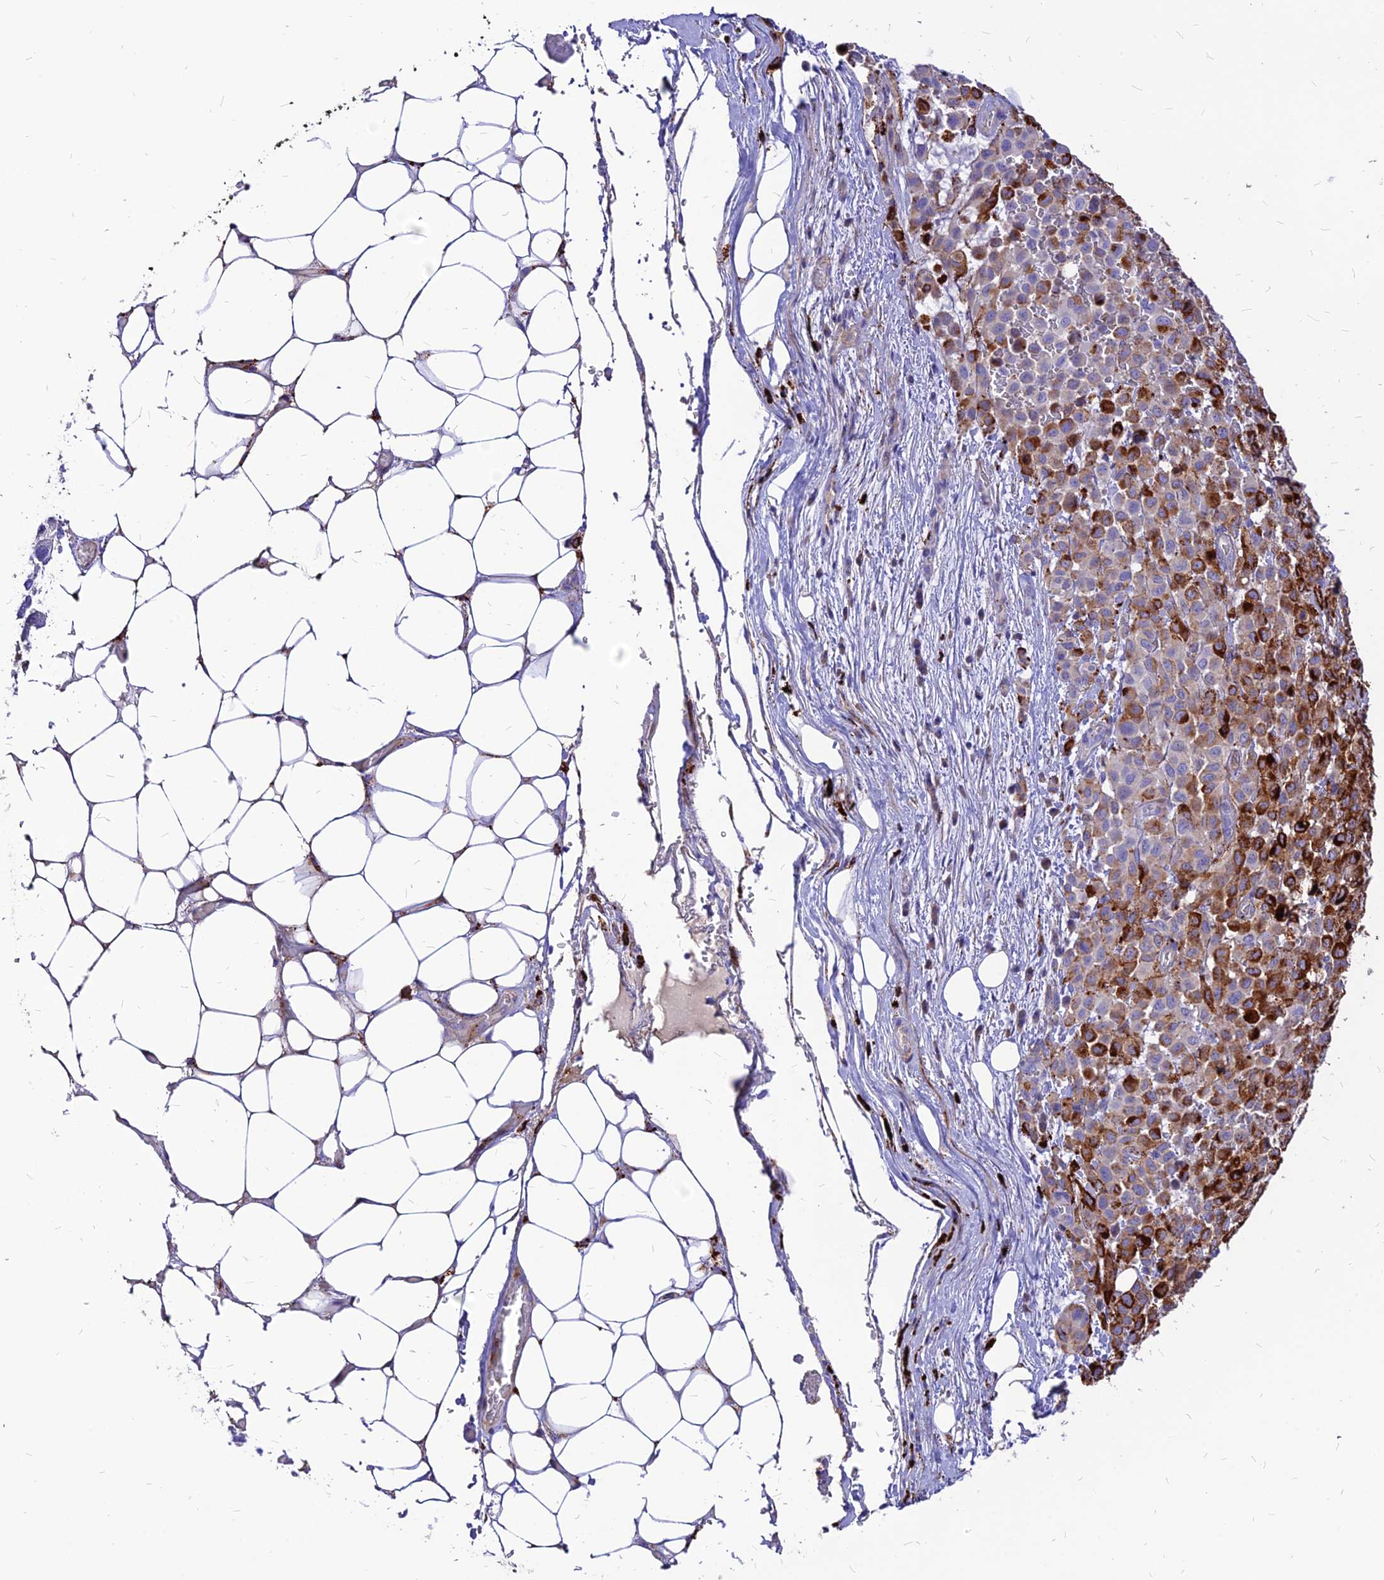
{"staining": {"intensity": "strong", "quantity": "25%-75%", "location": "cytoplasmic/membranous"}, "tissue": "melanoma", "cell_type": "Tumor cells", "image_type": "cancer", "snomed": [{"axis": "morphology", "description": "Malignant melanoma, Metastatic site"}, {"axis": "topography", "description": "Skin"}], "caption": "A brown stain shows strong cytoplasmic/membranous expression of a protein in melanoma tumor cells.", "gene": "RIMOC1", "patient": {"sex": "female", "age": 81}}